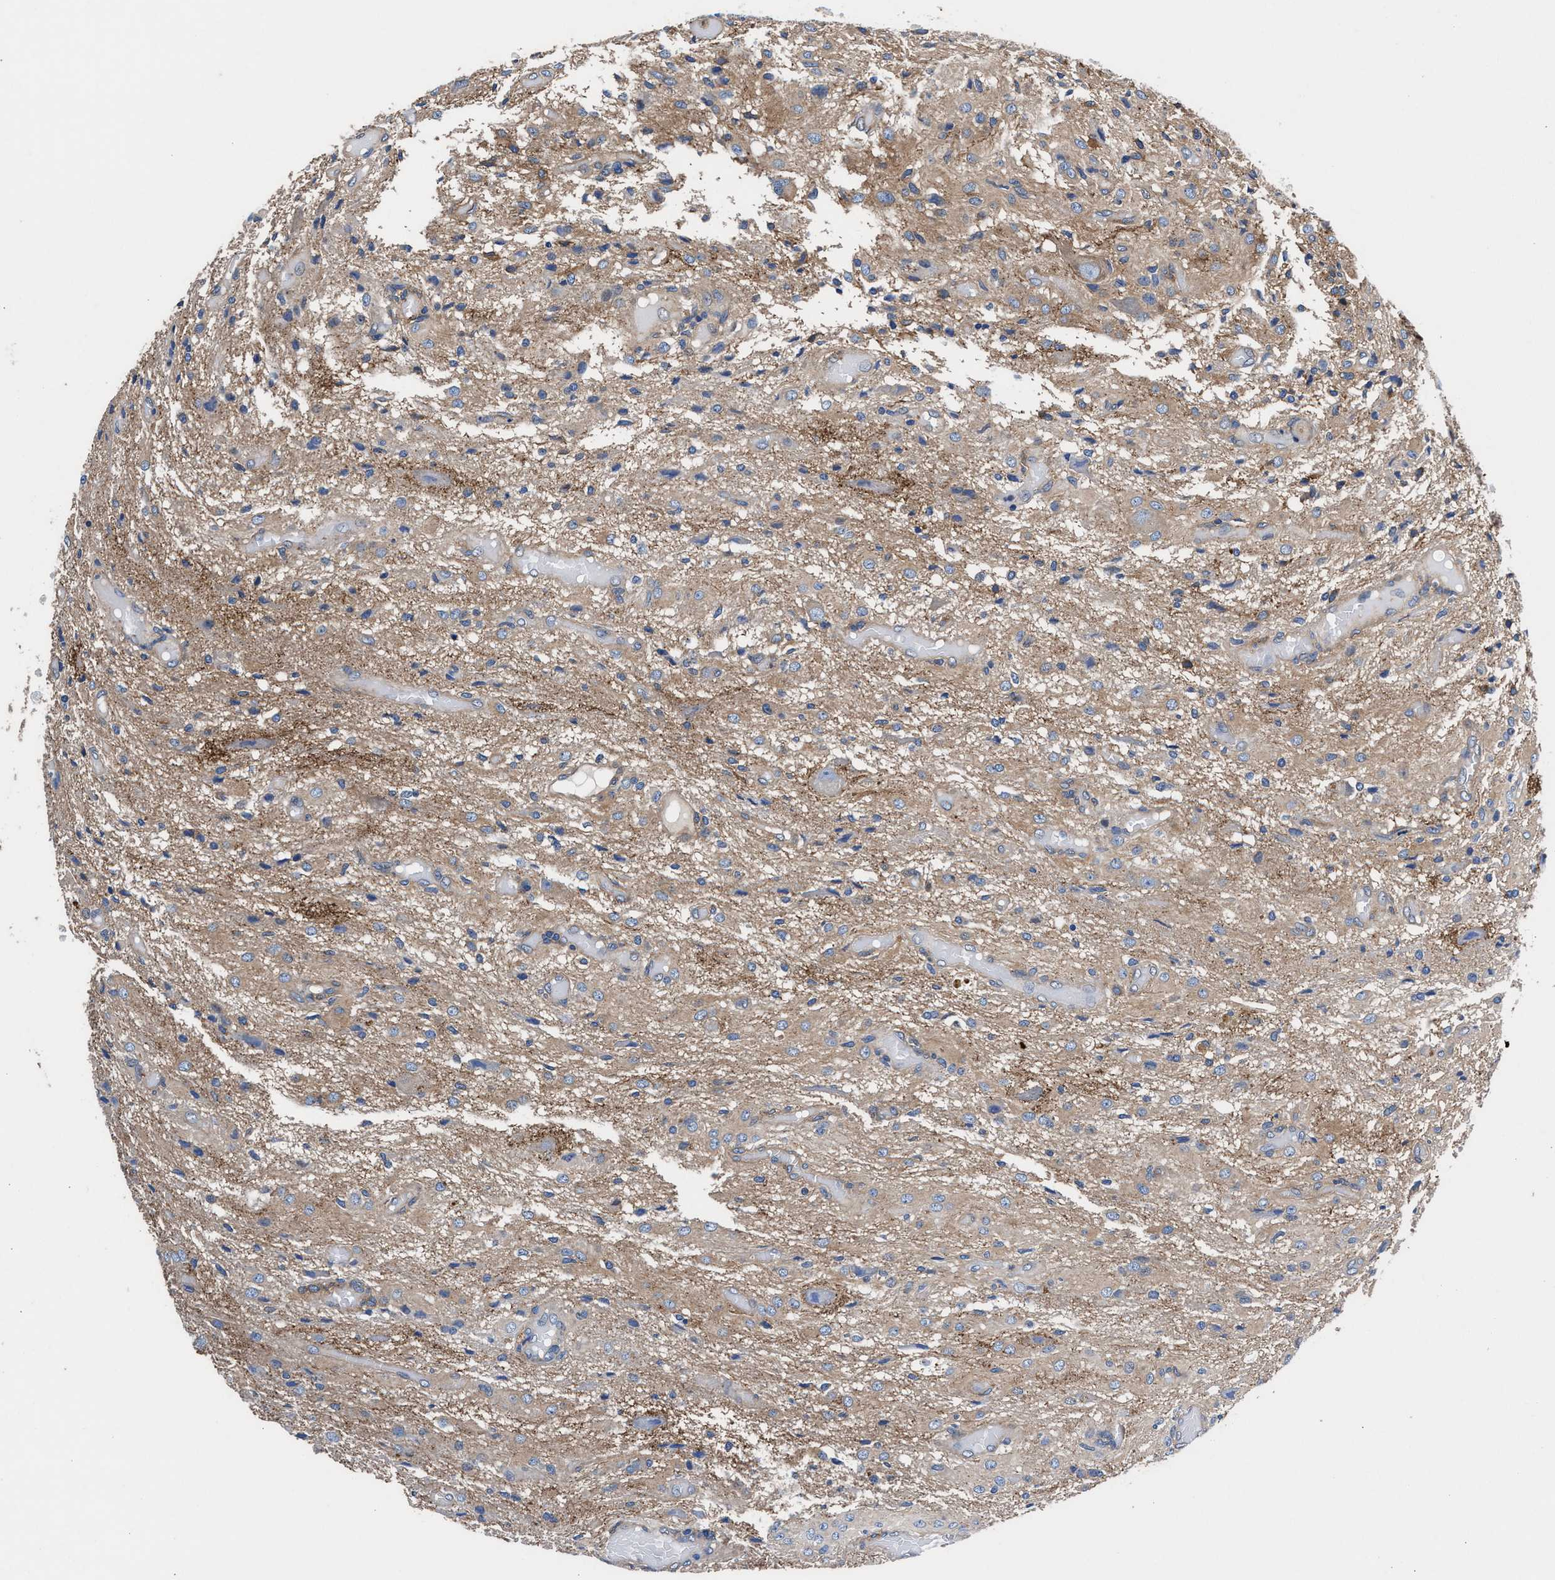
{"staining": {"intensity": "negative", "quantity": "none", "location": "none"}, "tissue": "glioma", "cell_type": "Tumor cells", "image_type": "cancer", "snomed": [{"axis": "morphology", "description": "Glioma, malignant, High grade"}, {"axis": "topography", "description": "Brain"}], "caption": "DAB immunohistochemical staining of human glioma shows no significant staining in tumor cells. (DAB immunohistochemistry with hematoxylin counter stain).", "gene": "SH3GL1", "patient": {"sex": "female", "age": 59}}